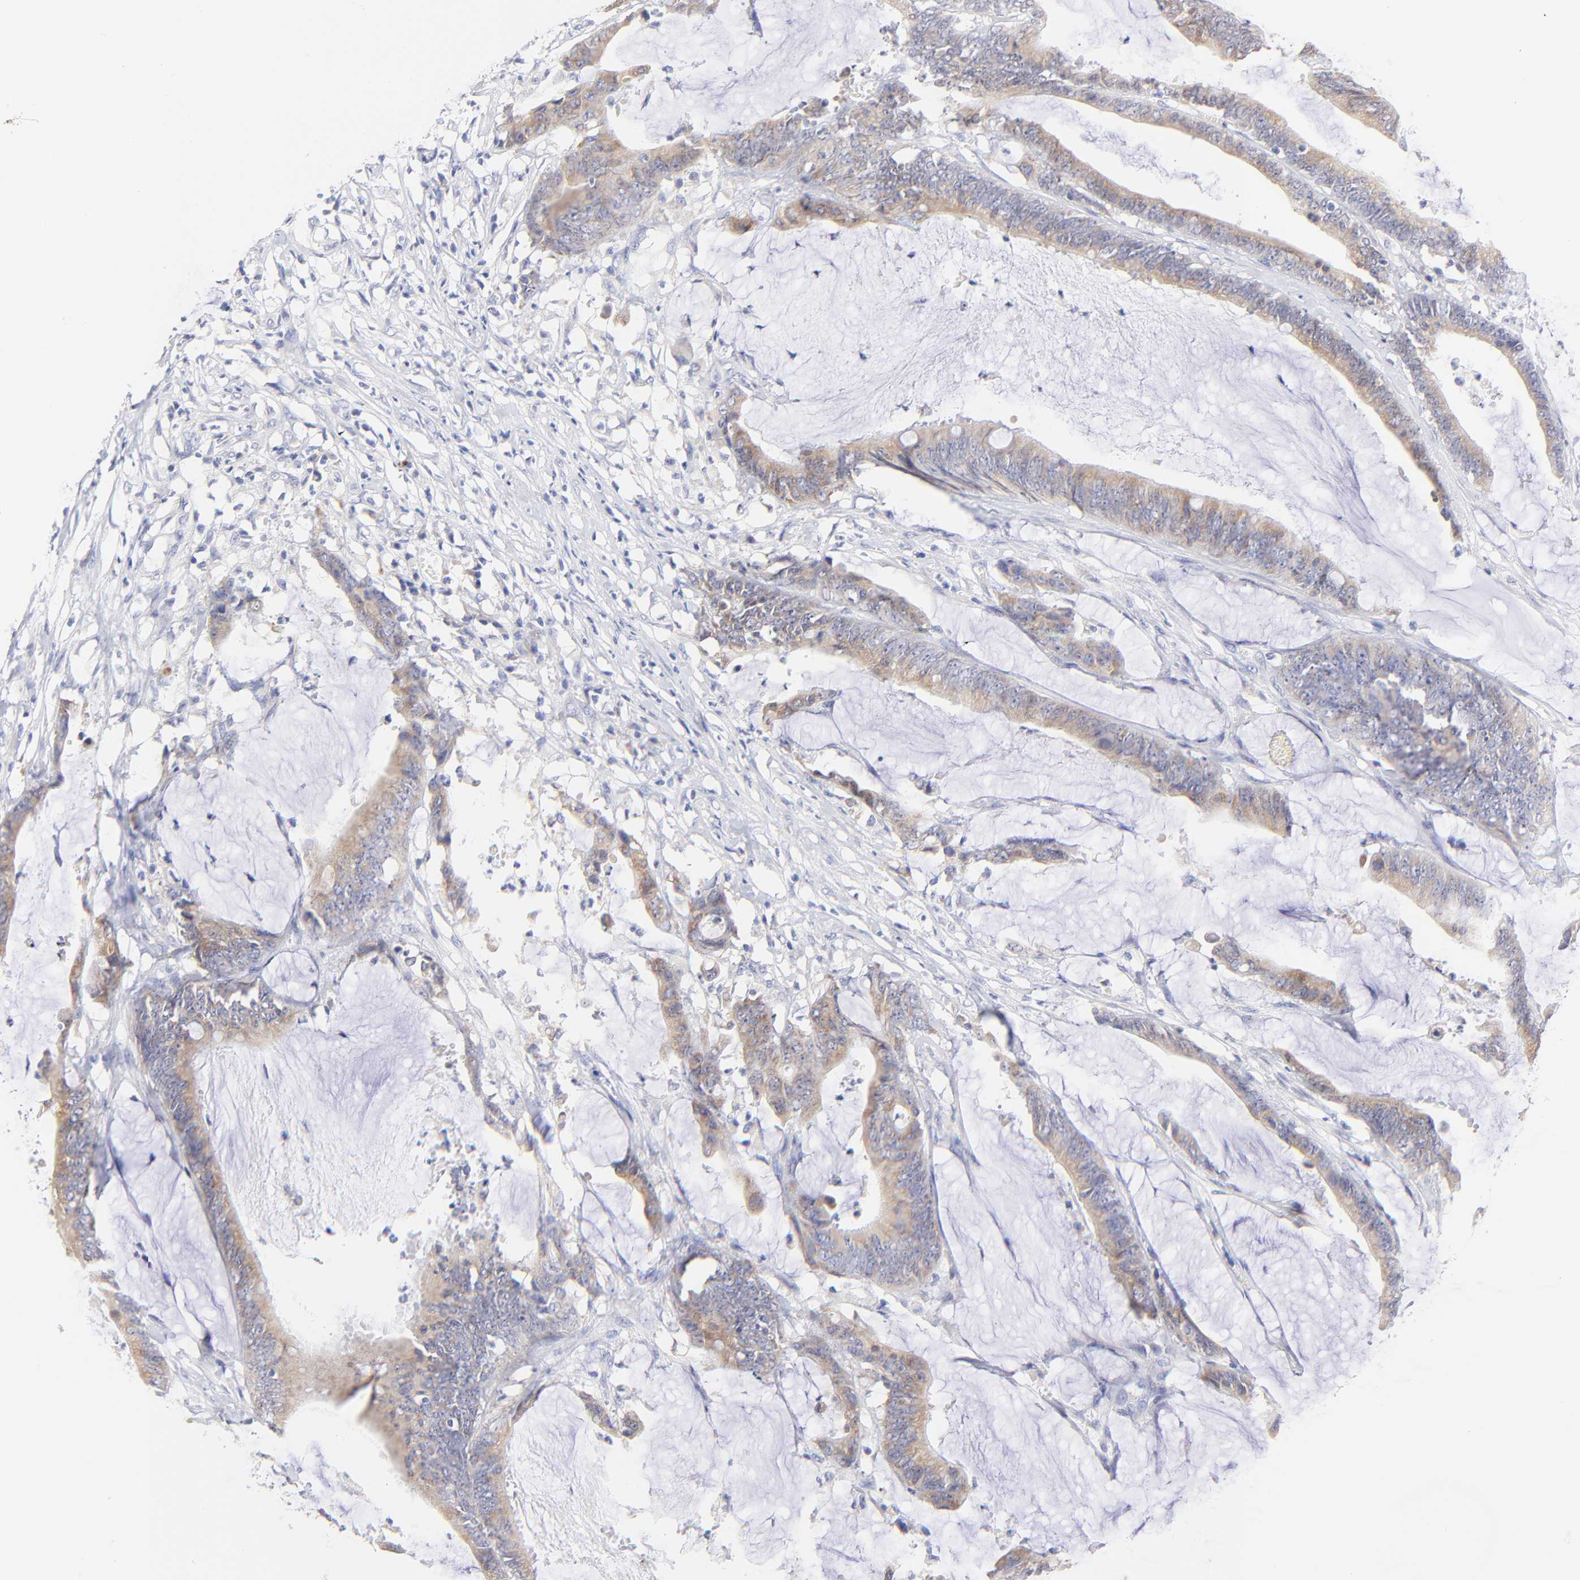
{"staining": {"intensity": "weak", "quantity": "25%-75%", "location": "cytoplasmic/membranous"}, "tissue": "colorectal cancer", "cell_type": "Tumor cells", "image_type": "cancer", "snomed": [{"axis": "morphology", "description": "Adenocarcinoma, NOS"}, {"axis": "topography", "description": "Rectum"}], "caption": "Weak cytoplasmic/membranous positivity for a protein is seen in about 25%-75% of tumor cells of colorectal adenocarcinoma using immunohistochemistry.", "gene": "EBP", "patient": {"sex": "female", "age": 66}}